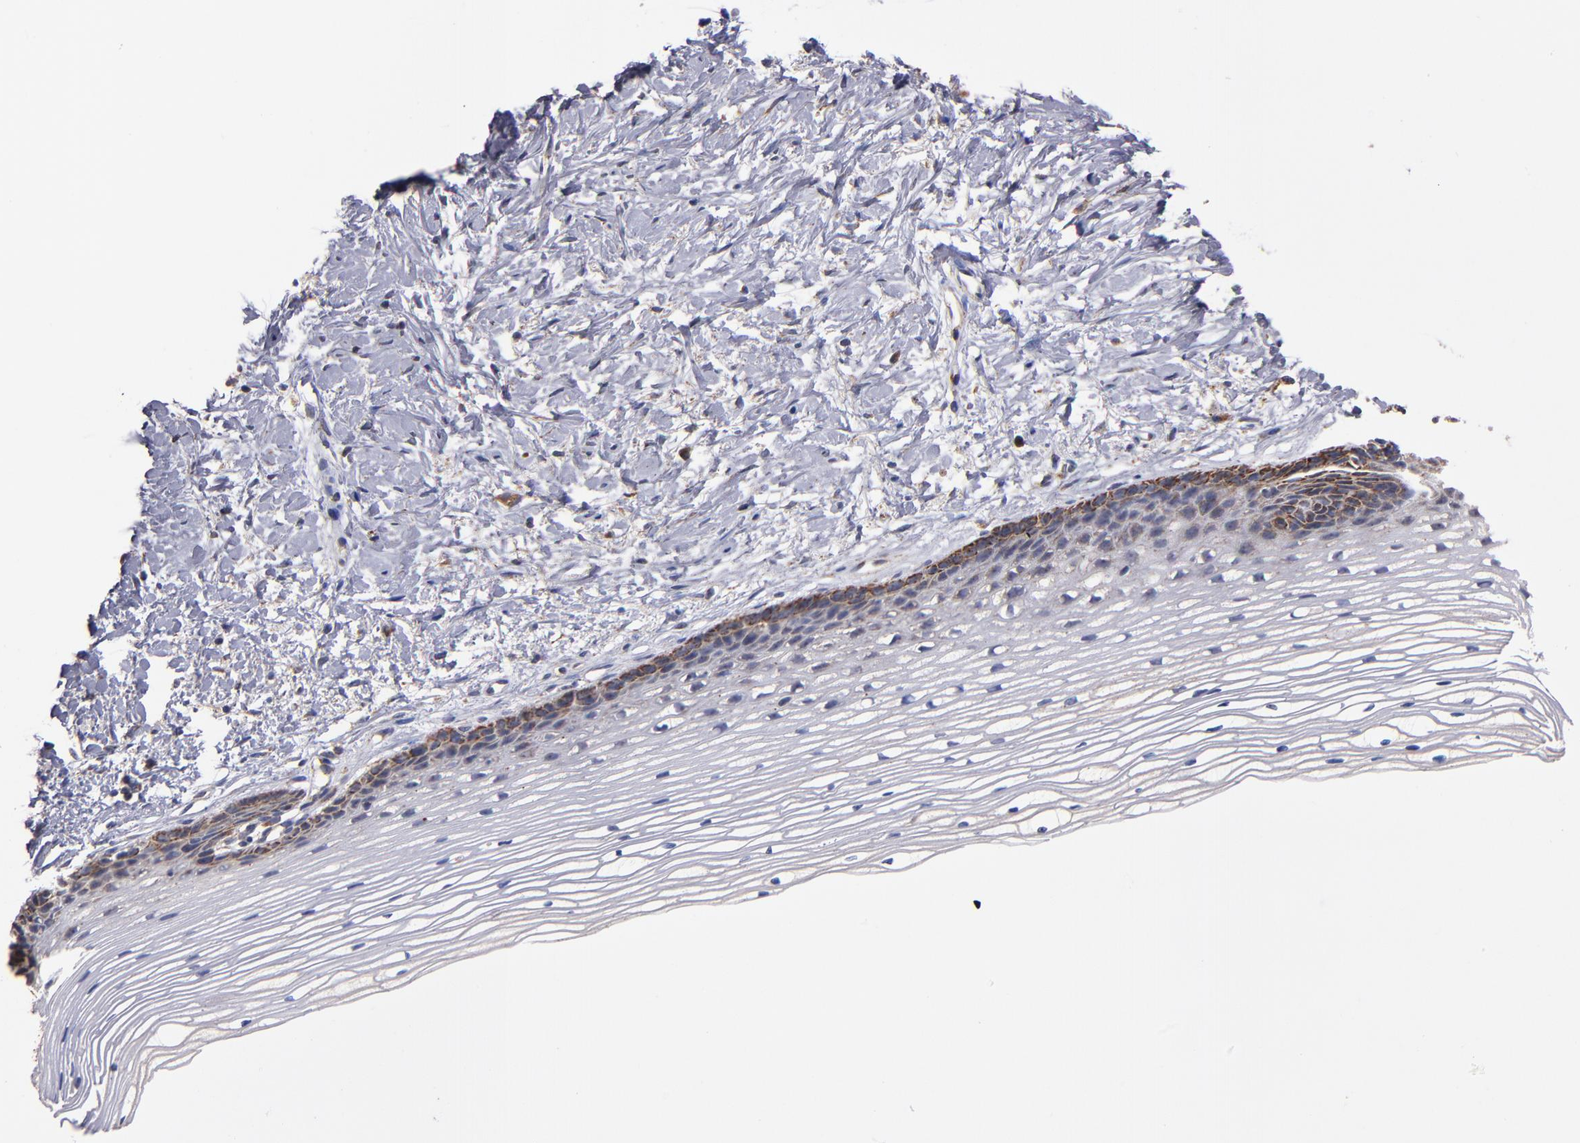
{"staining": {"intensity": "weak", "quantity": "25%-75%", "location": "cytoplasmic/membranous"}, "tissue": "cervix", "cell_type": "Glandular cells", "image_type": "normal", "snomed": [{"axis": "morphology", "description": "Normal tissue, NOS"}, {"axis": "topography", "description": "Cervix"}], "caption": "High-magnification brightfield microscopy of normal cervix stained with DAB (brown) and counterstained with hematoxylin (blue). glandular cells exhibit weak cytoplasmic/membranous staining is seen in about25%-75% of cells.", "gene": "DIABLO", "patient": {"sex": "female", "age": 77}}